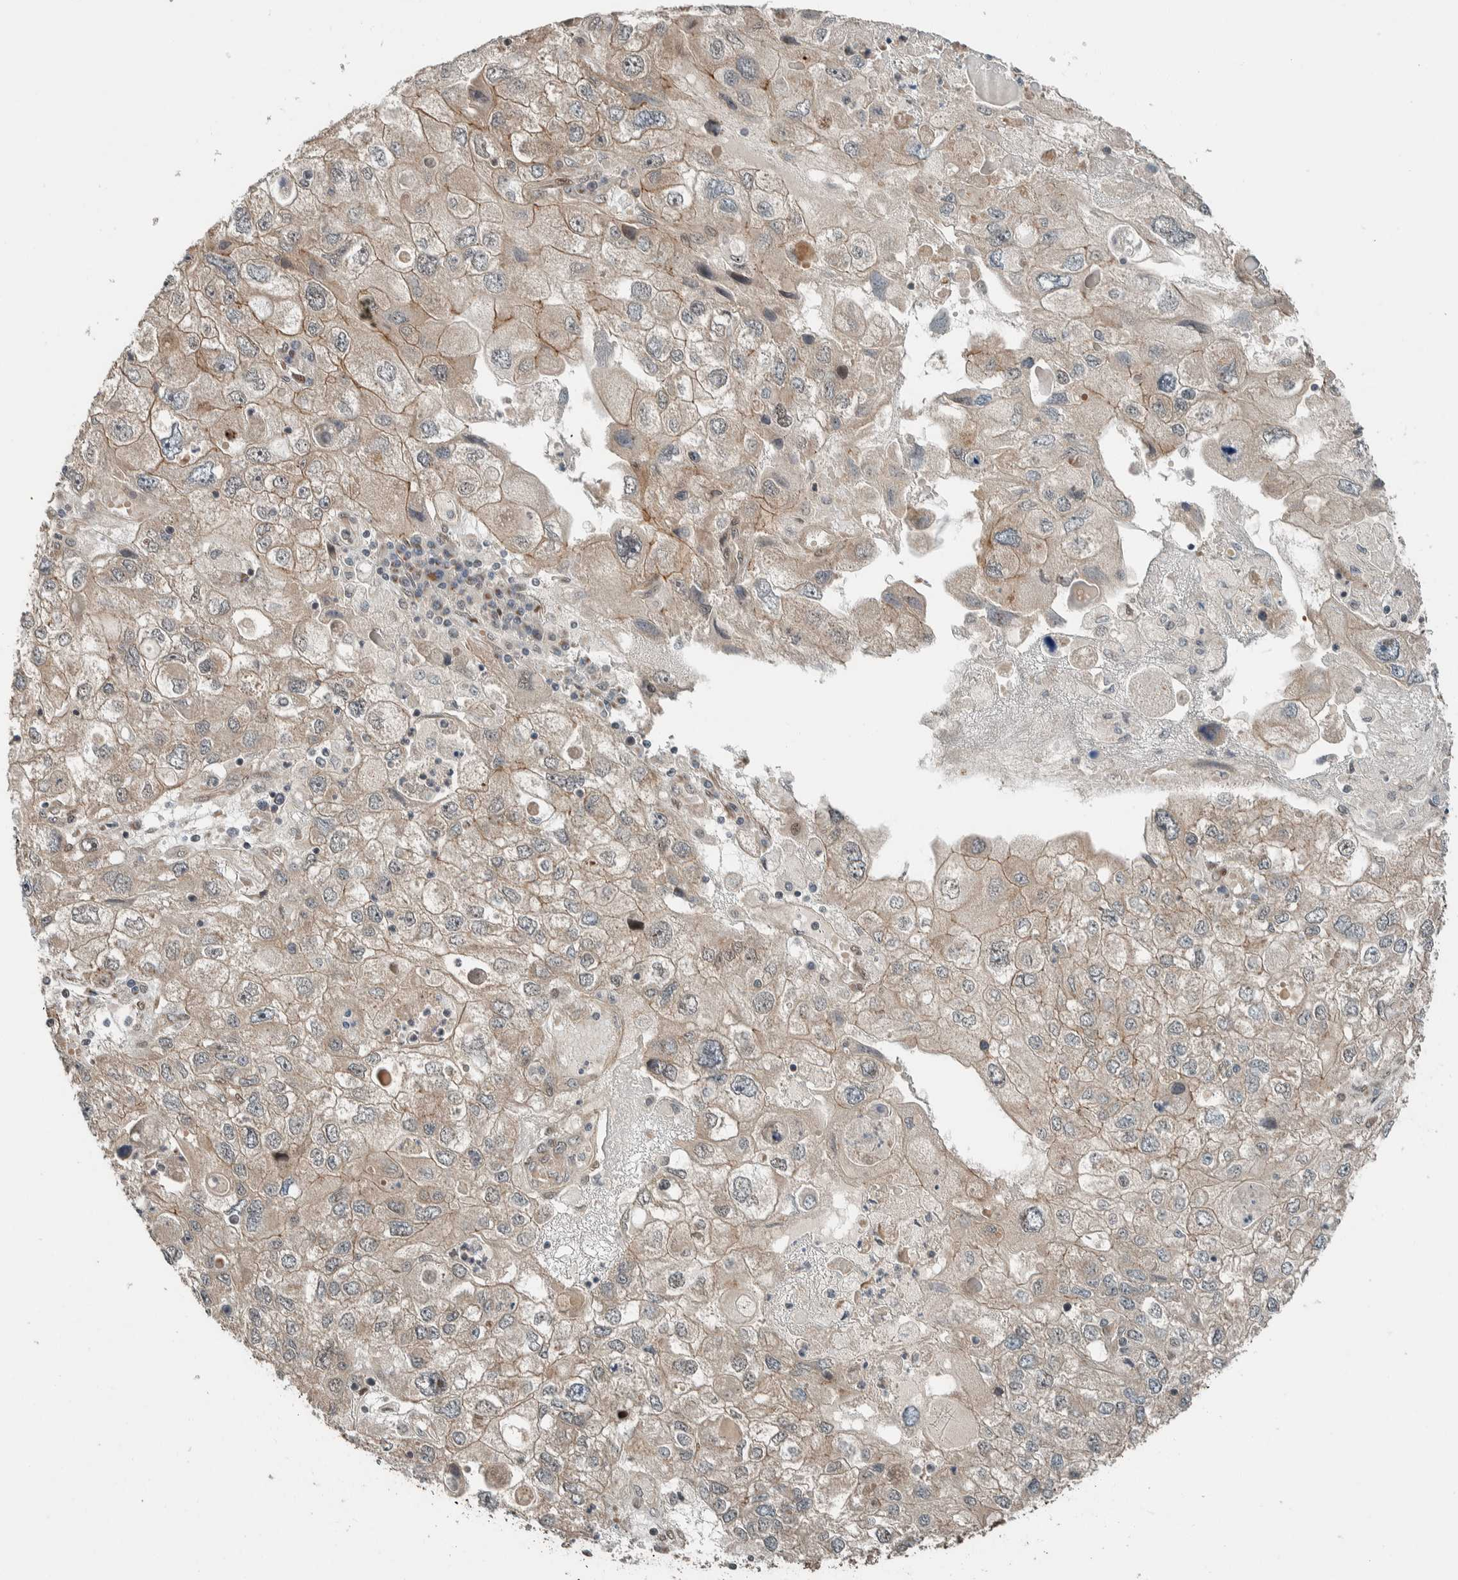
{"staining": {"intensity": "weak", "quantity": "25%-75%", "location": "cytoplasmic/membranous"}, "tissue": "endometrial cancer", "cell_type": "Tumor cells", "image_type": "cancer", "snomed": [{"axis": "morphology", "description": "Adenocarcinoma, NOS"}, {"axis": "topography", "description": "Endometrium"}], "caption": "Weak cytoplasmic/membranous expression for a protein is seen in approximately 25%-75% of tumor cells of endometrial cancer using immunohistochemistry (IHC).", "gene": "STXBP4", "patient": {"sex": "female", "age": 49}}